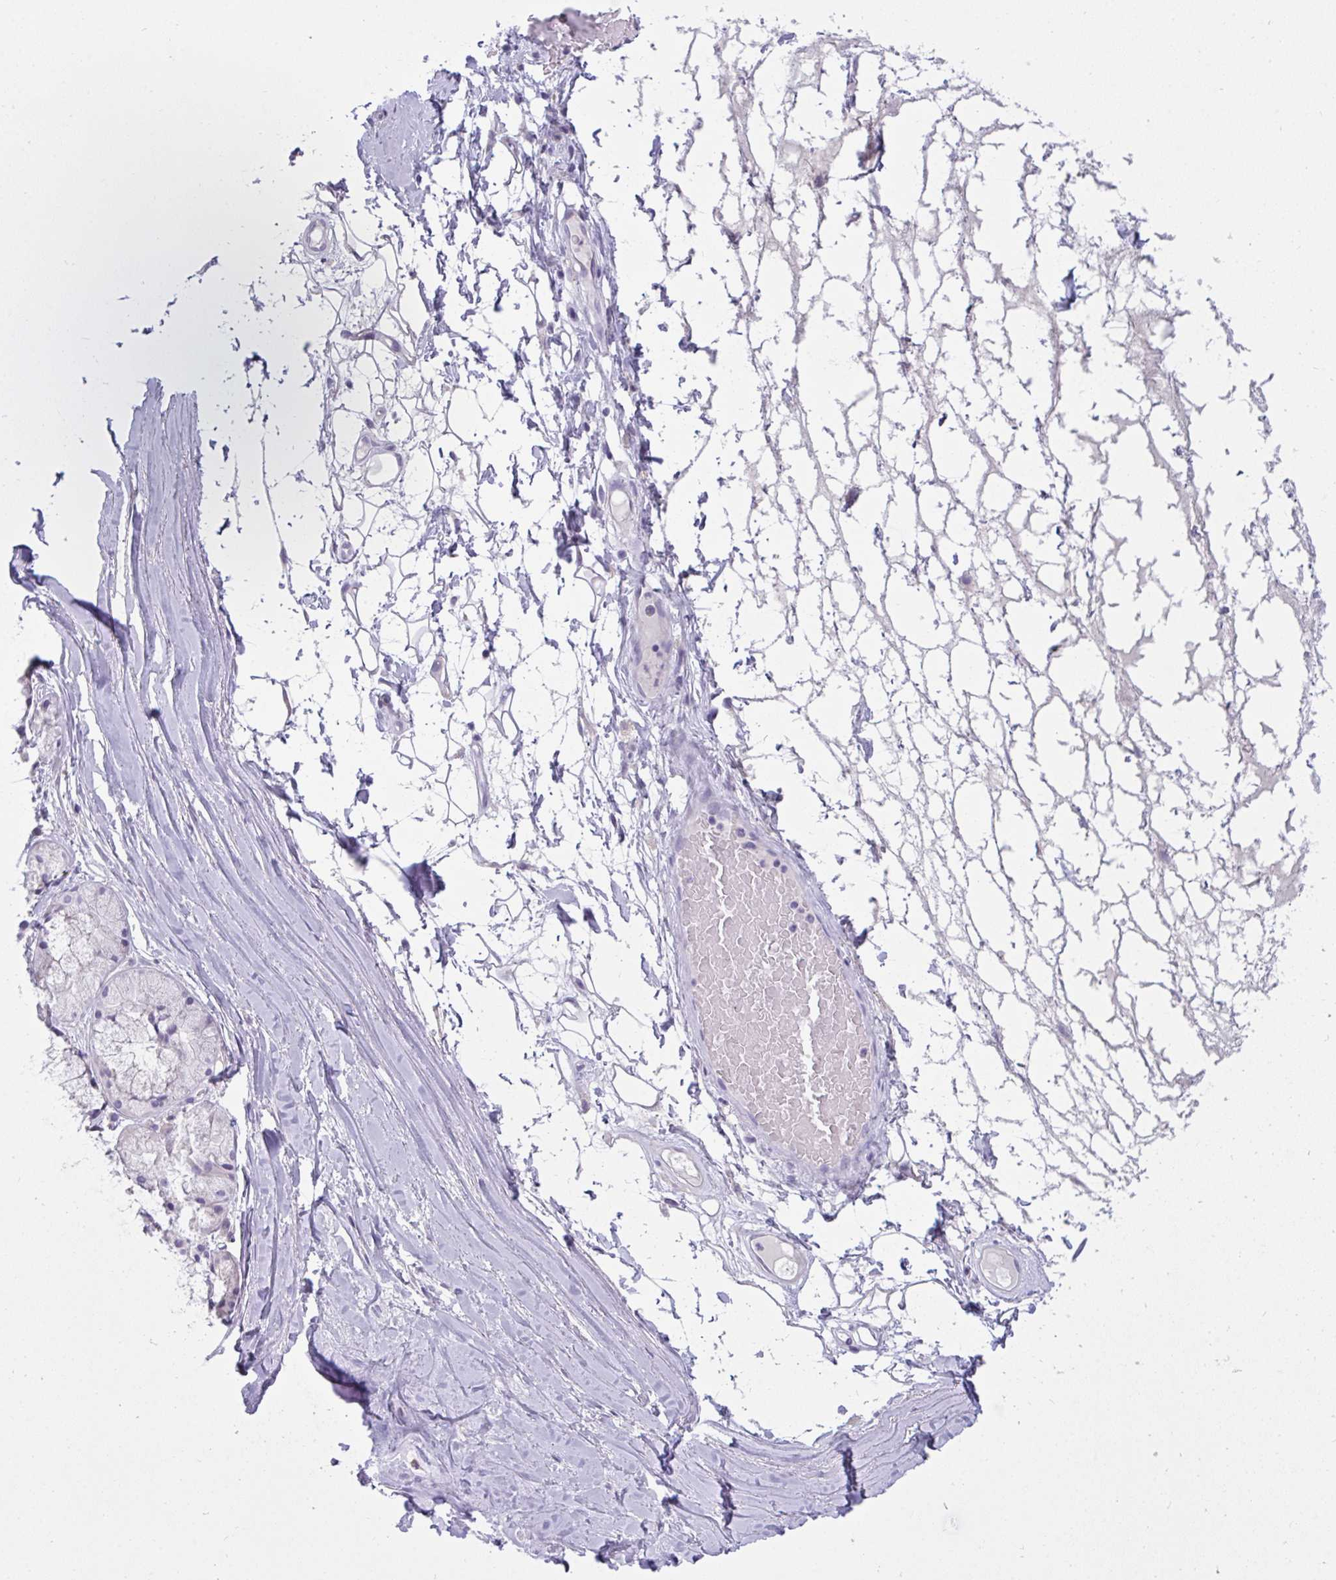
{"staining": {"intensity": "negative", "quantity": "none", "location": "none"}, "tissue": "adipose tissue", "cell_type": "Adipocytes", "image_type": "normal", "snomed": [{"axis": "morphology", "description": "Normal tissue, NOS"}, {"axis": "topography", "description": "Lymph node"}, {"axis": "topography", "description": "Cartilage tissue"}, {"axis": "topography", "description": "Nasopharynx"}], "caption": "This is a image of IHC staining of benign adipose tissue, which shows no expression in adipocytes. (DAB immunohistochemistry (IHC) visualized using brightfield microscopy, high magnification).", "gene": "SEMA6B", "patient": {"sex": "male", "age": 63}}